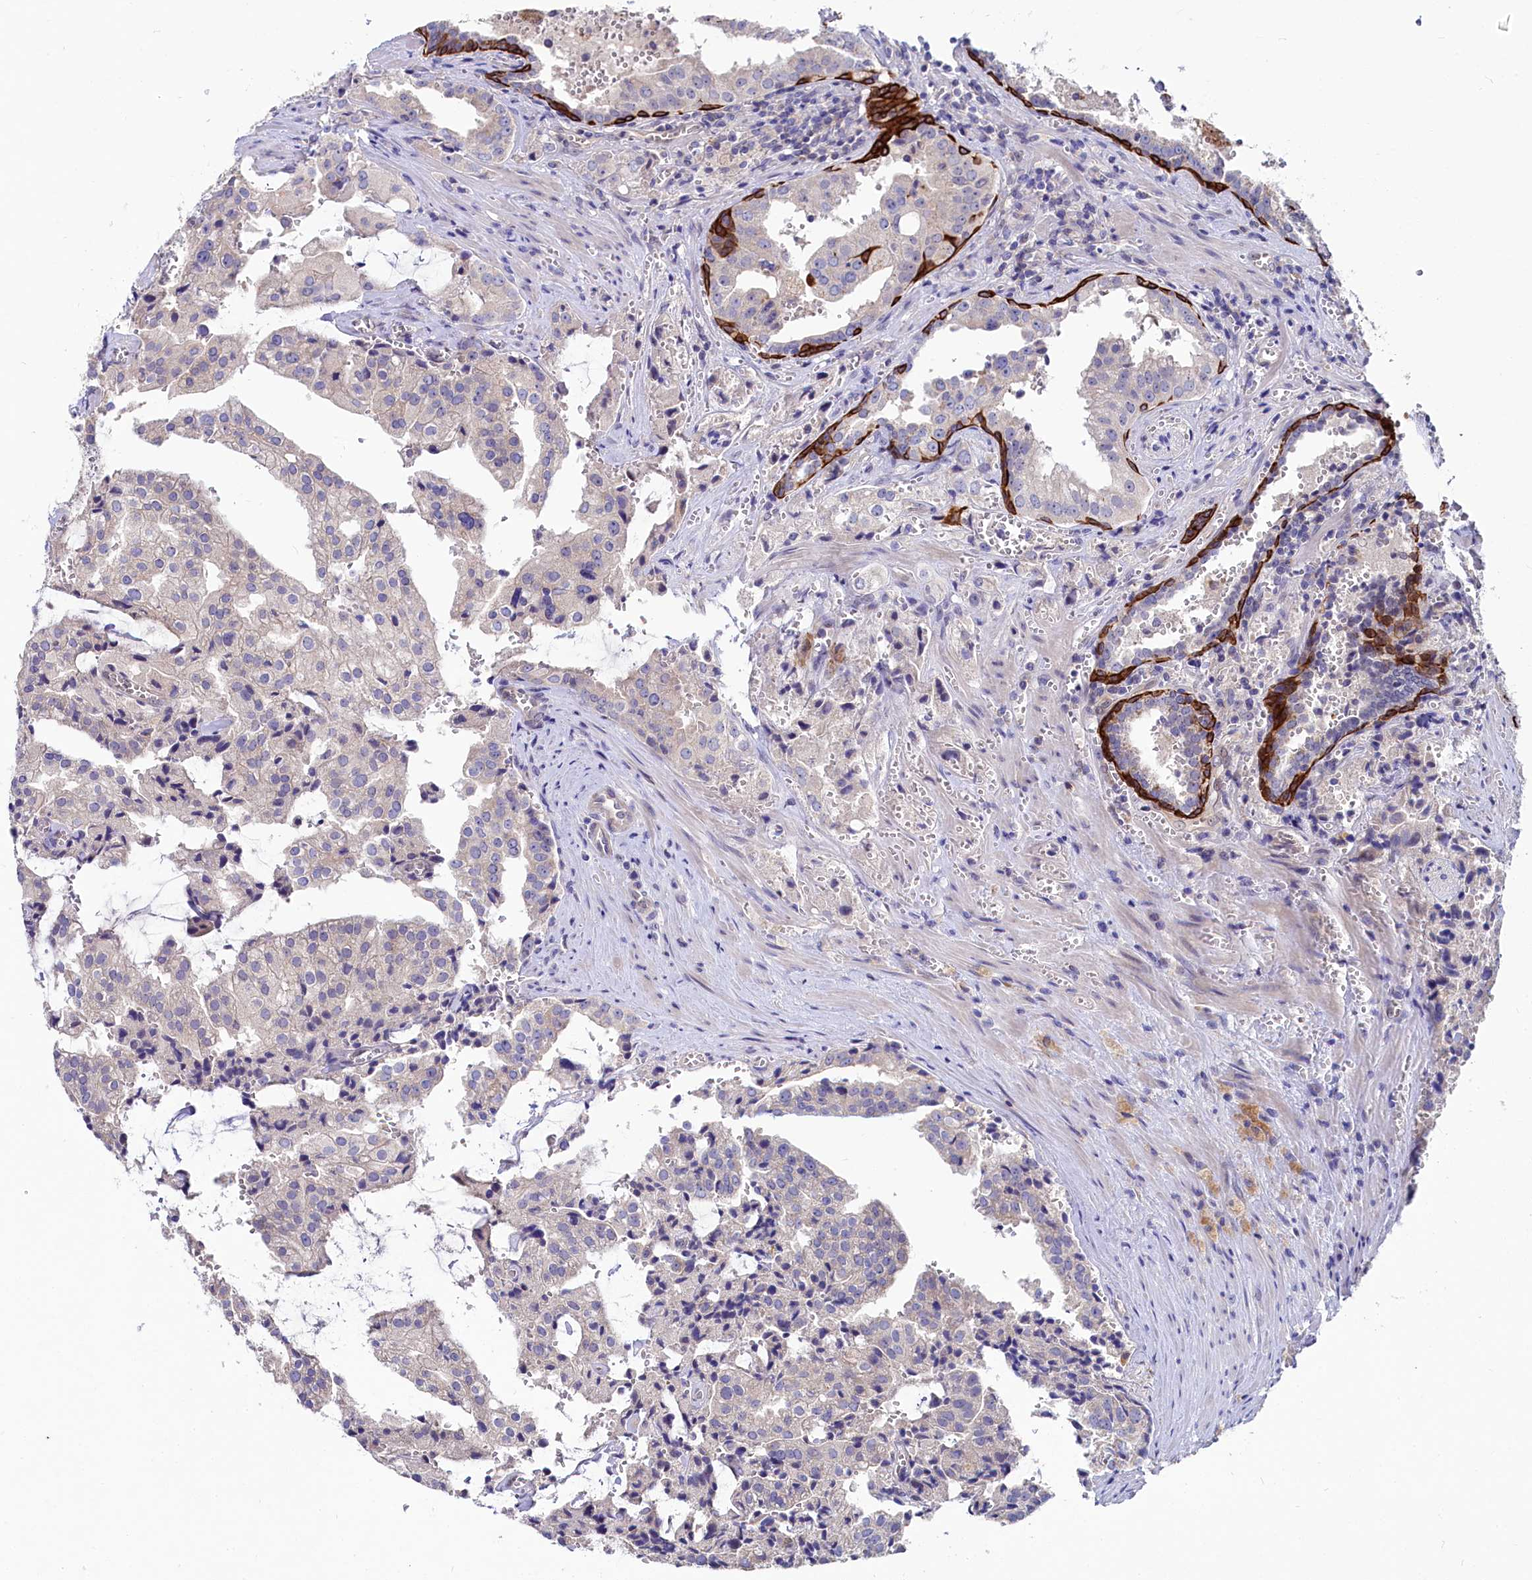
{"staining": {"intensity": "negative", "quantity": "none", "location": "none"}, "tissue": "prostate cancer", "cell_type": "Tumor cells", "image_type": "cancer", "snomed": [{"axis": "morphology", "description": "Adenocarcinoma, High grade"}, {"axis": "topography", "description": "Prostate"}], "caption": "There is no significant expression in tumor cells of prostate adenocarcinoma (high-grade).", "gene": "ASTE1", "patient": {"sex": "male", "age": 68}}